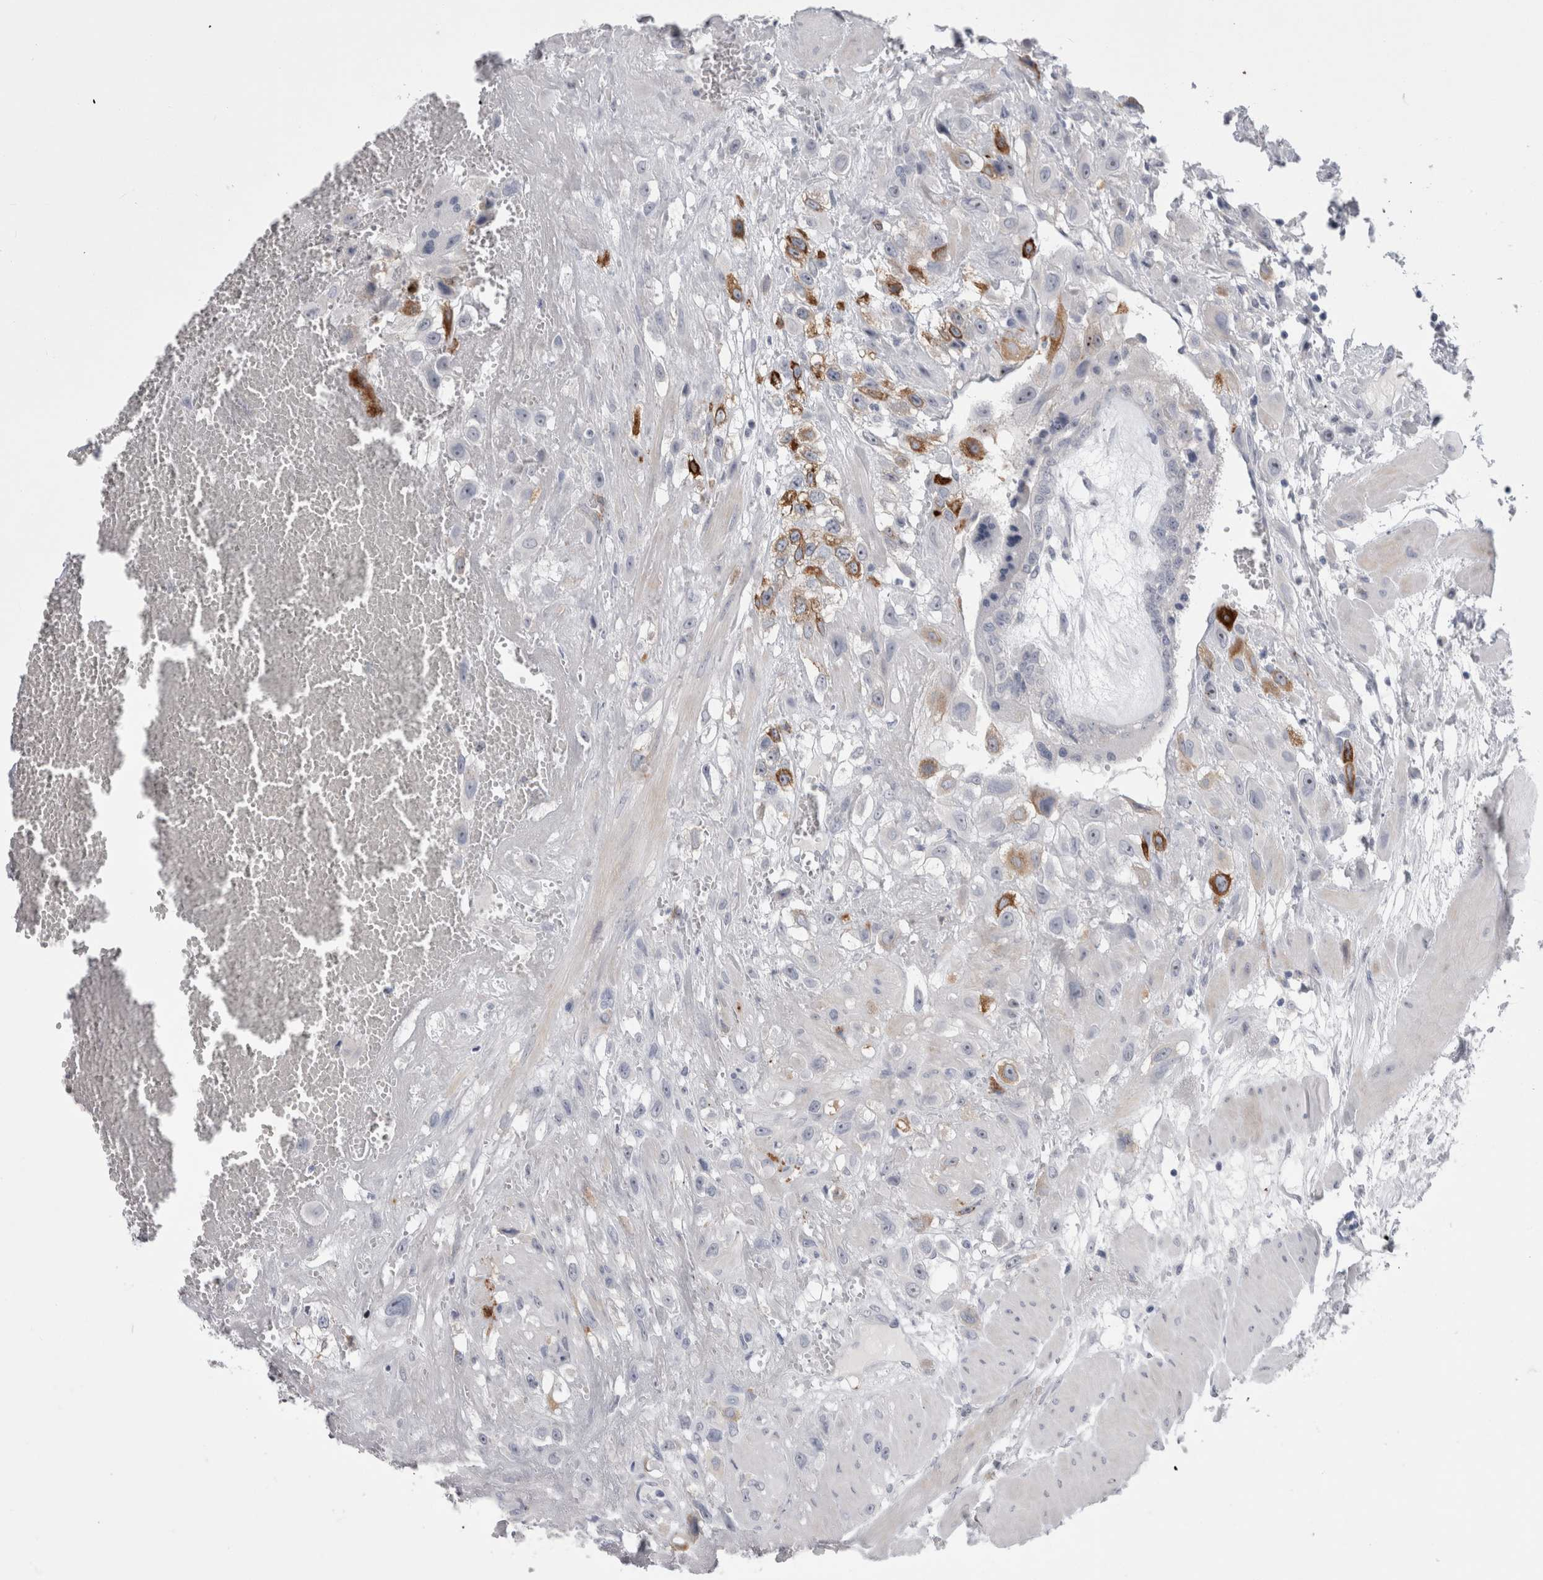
{"staining": {"intensity": "negative", "quantity": "none", "location": "none"}, "tissue": "fallopian tube", "cell_type": "Glandular cells", "image_type": "normal", "snomed": [{"axis": "morphology", "description": "Normal tissue, NOS"}, {"axis": "topography", "description": "Fallopian tube"}, {"axis": "topography", "description": "Placenta"}], "caption": "Protein analysis of normal fallopian tube reveals no significant expression in glandular cells.", "gene": "PWP2", "patient": {"sex": "female", "age": 32}}